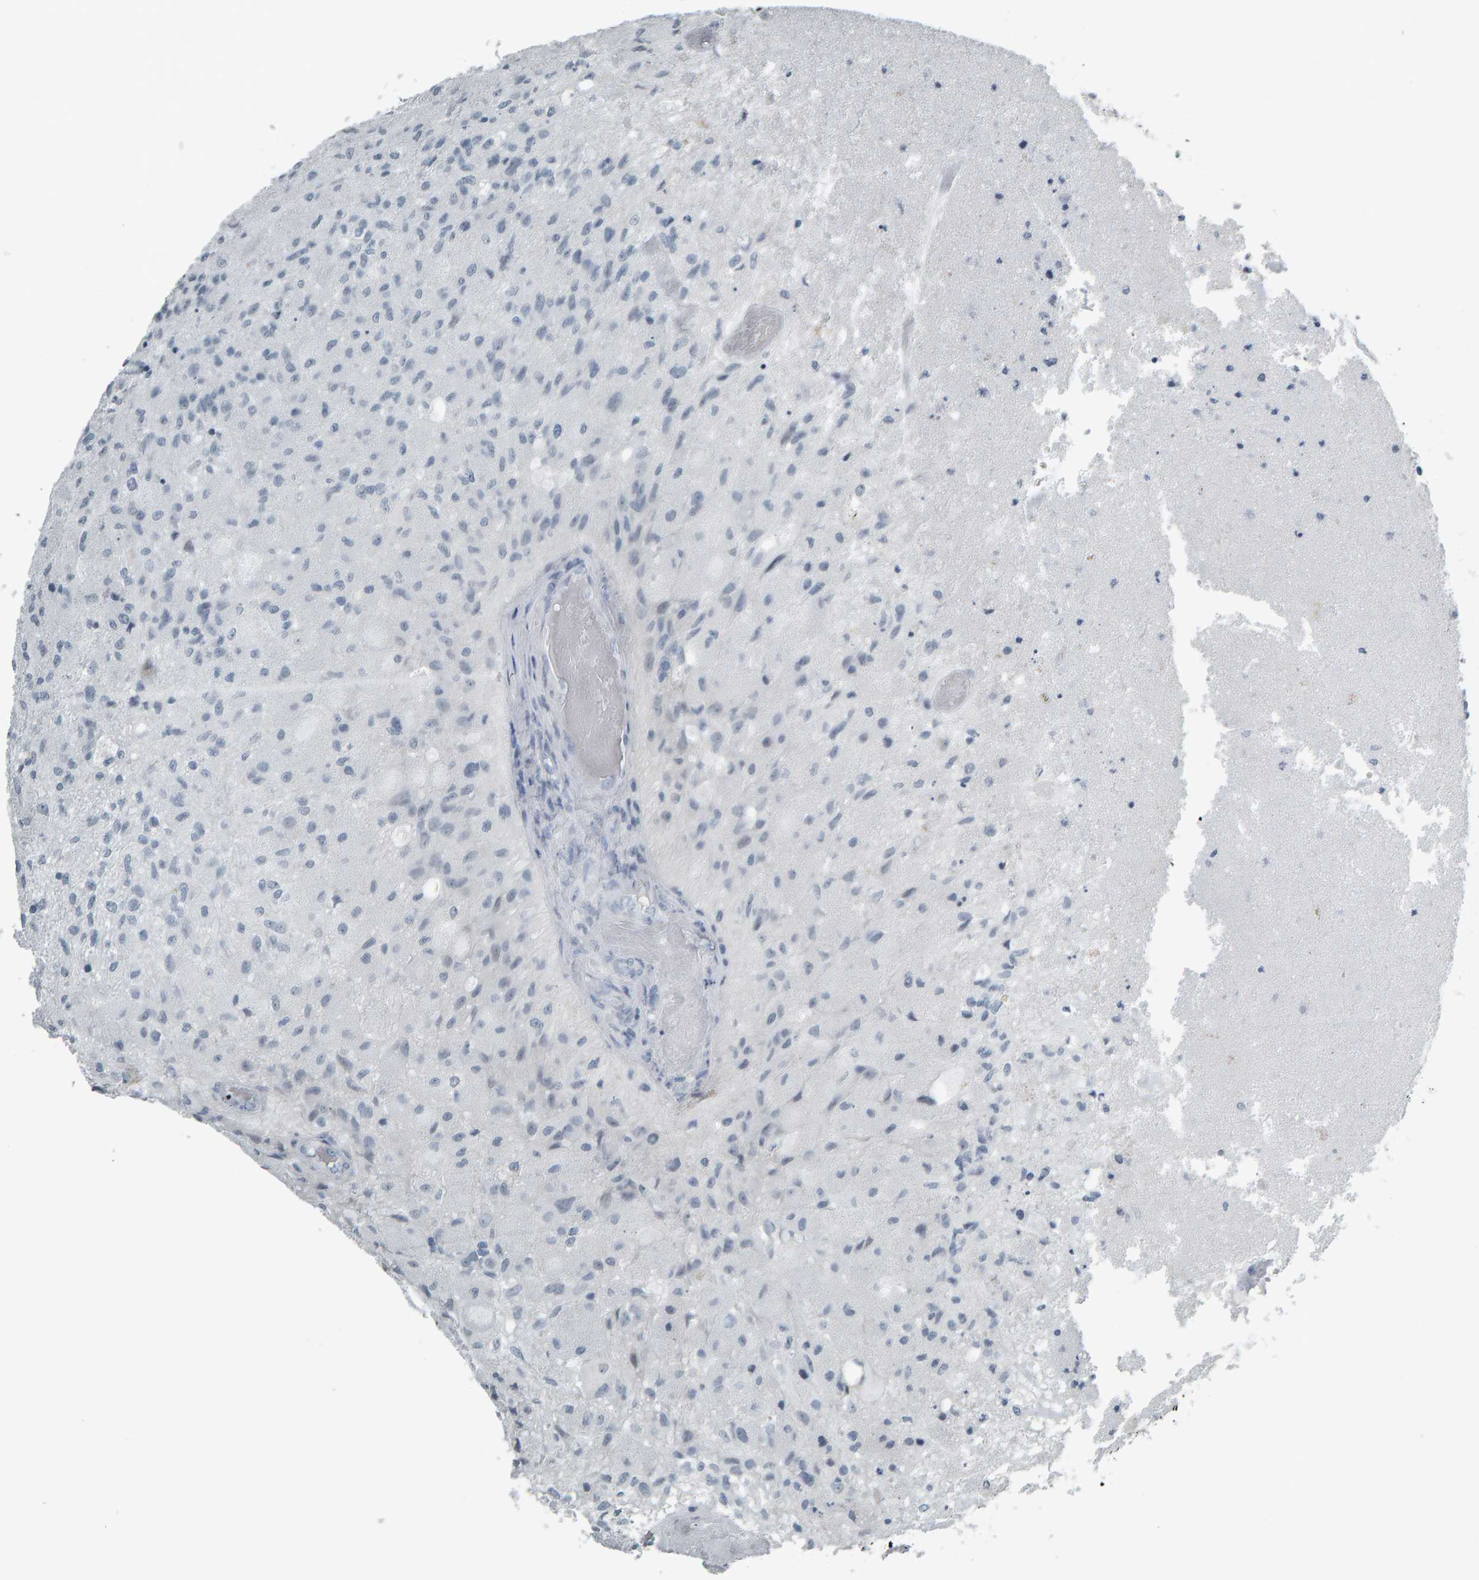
{"staining": {"intensity": "negative", "quantity": "none", "location": "none"}, "tissue": "glioma", "cell_type": "Tumor cells", "image_type": "cancer", "snomed": [{"axis": "morphology", "description": "Normal tissue, NOS"}, {"axis": "morphology", "description": "Glioma, malignant, High grade"}, {"axis": "topography", "description": "Cerebral cortex"}], "caption": "Glioma stained for a protein using immunohistochemistry reveals no positivity tumor cells.", "gene": "PYY", "patient": {"sex": "male", "age": 77}}